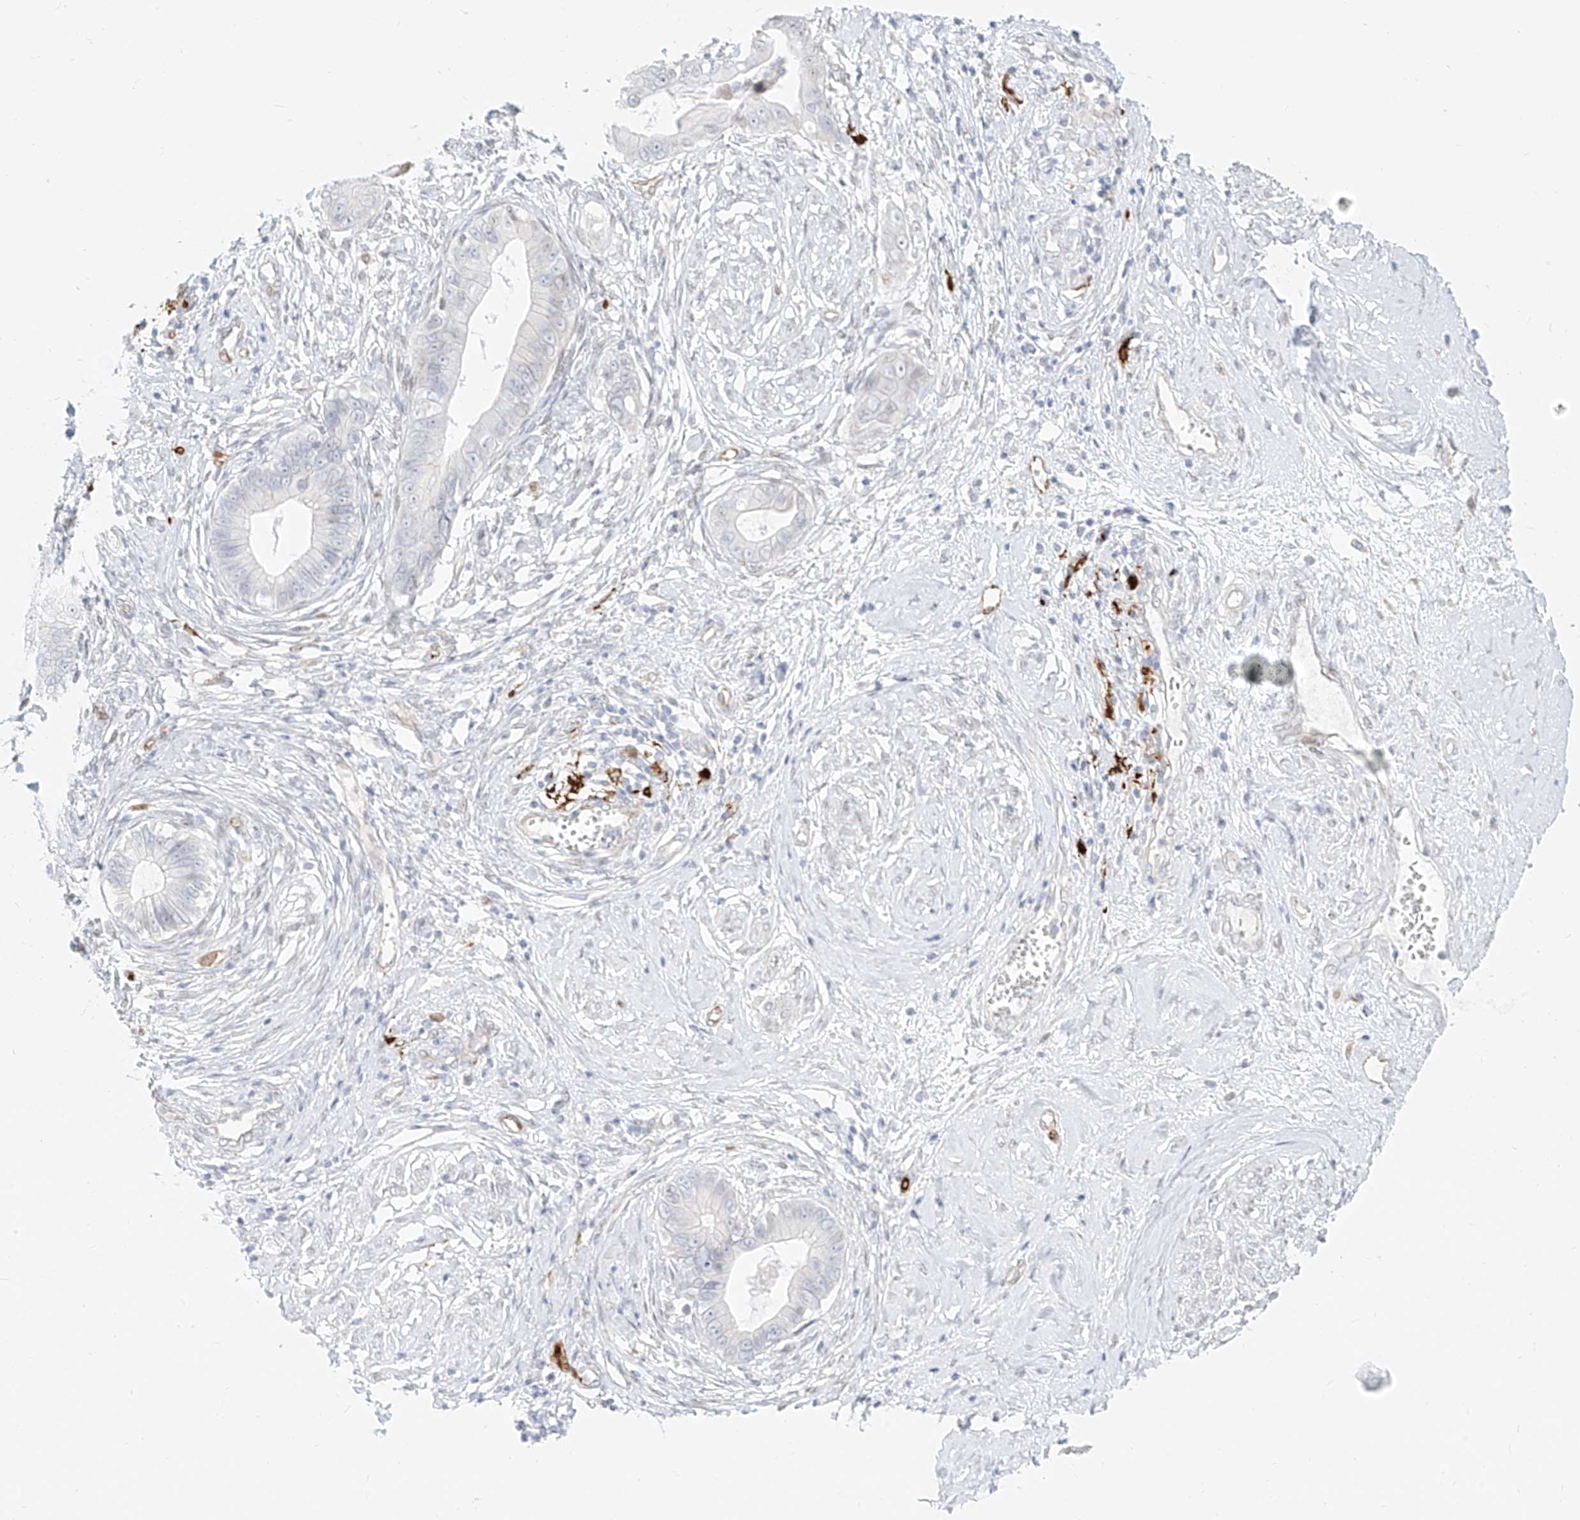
{"staining": {"intensity": "negative", "quantity": "none", "location": "none"}, "tissue": "cervical cancer", "cell_type": "Tumor cells", "image_type": "cancer", "snomed": [{"axis": "morphology", "description": "Adenocarcinoma, NOS"}, {"axis": "topography", "description": "Cervix"}], "caption": "Immunohistochemistry micrograph of neoplastic tissue: human adenocarcinoma (cervical) stained with DAB reveals no significant protein positivity in tumor cells. The staining was performed using DAB to visualize the protein expression in brown, while the nuclei were stained in blue with hematoxylin (Magnification: 20x).", "gene": "NHSL1", "patient": {"sex": "female", "age": 44}}